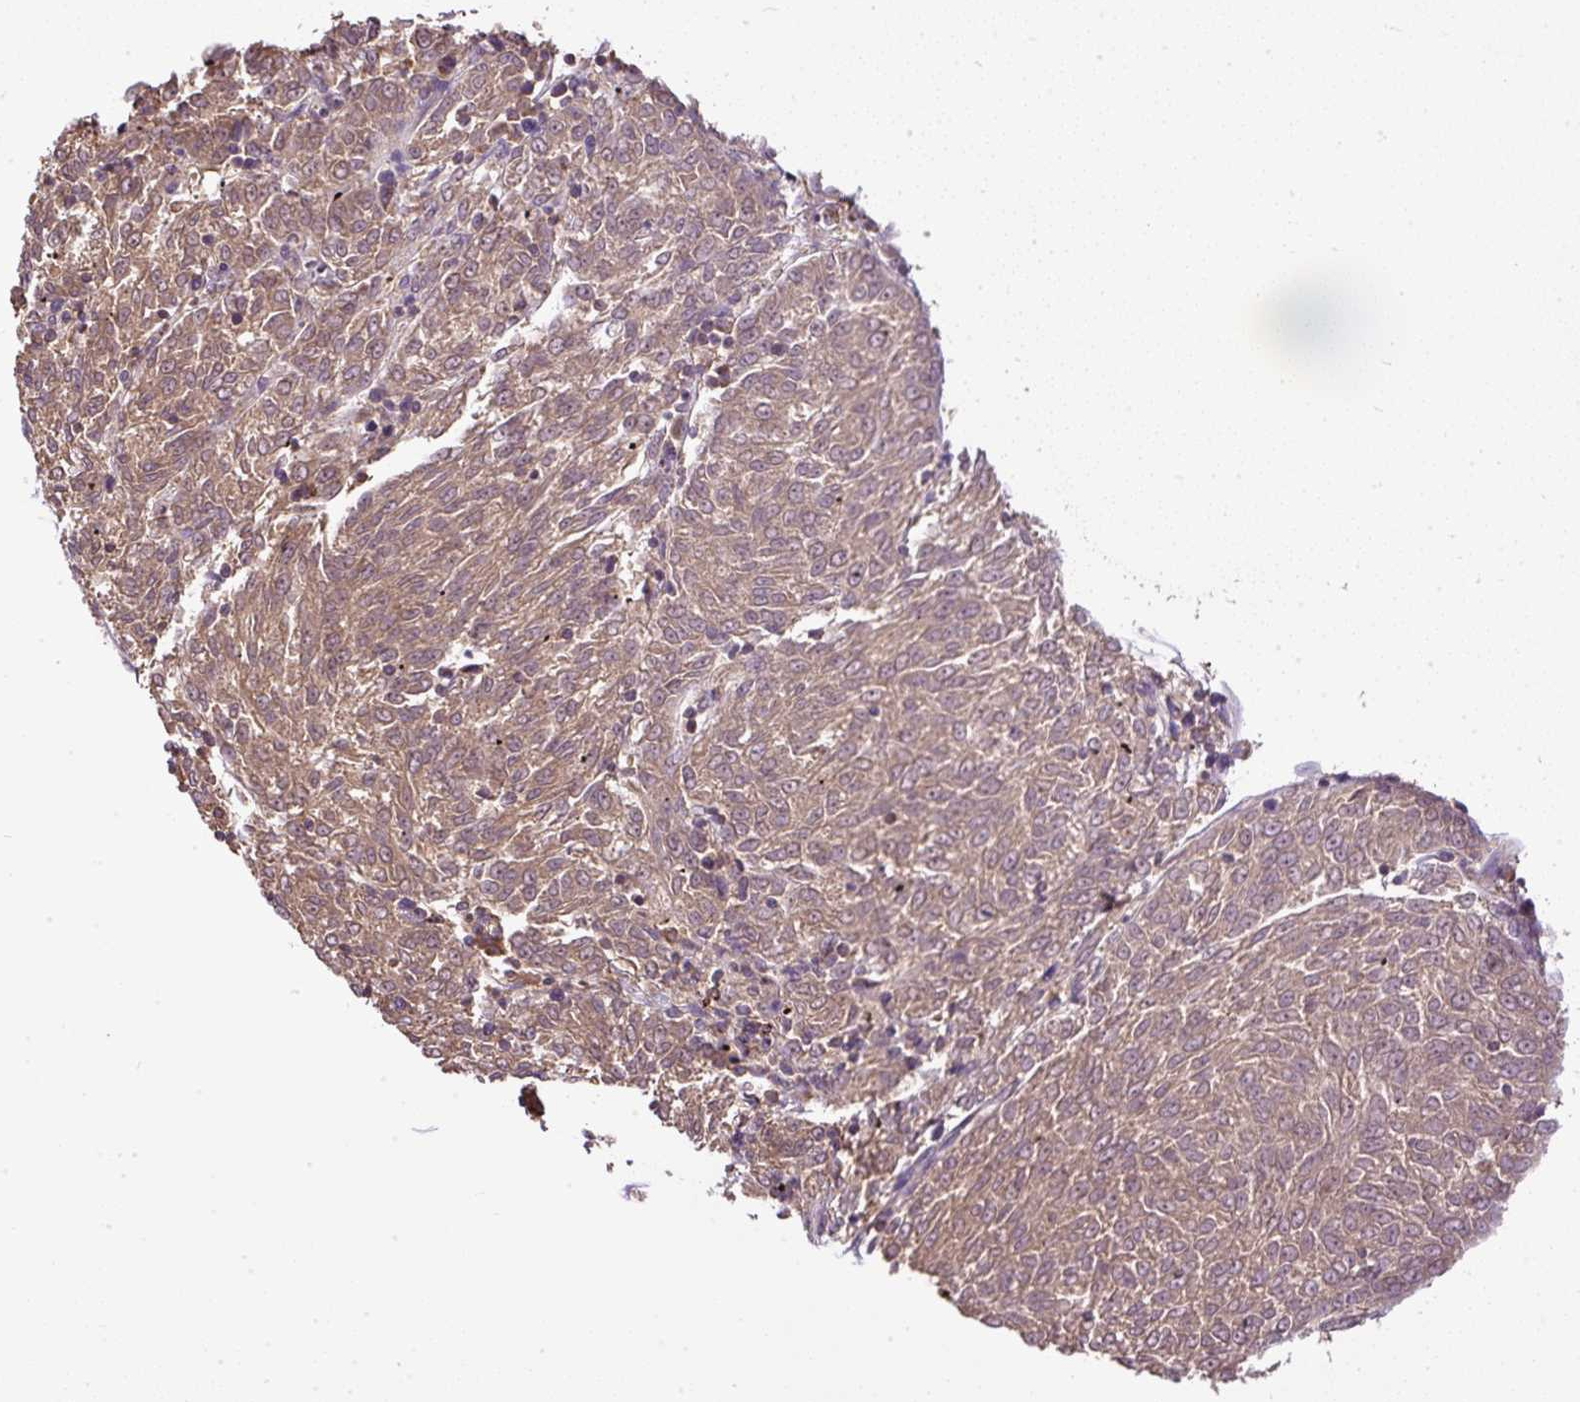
{"staining": {"intensity": "weak", "quantity": ">75%", "location": "cytoplasmic/membranous"}, "tissue": "melanoma", "cell_type": "Tumor cells", "image_type": "cancer", "snomed": [{"axis": "morphology", "description": "Malignant melanoma, NOS"}, {"axis": "topography", "description": "Skin"}], "caption": "Immunohistochemical staining of human melanoma reveals weak cytoplasmic/membranous protein positivity in about >75% of tumor cells.", "gene": "CXCL13", "patient": {"sex": "female", "age": 72}}